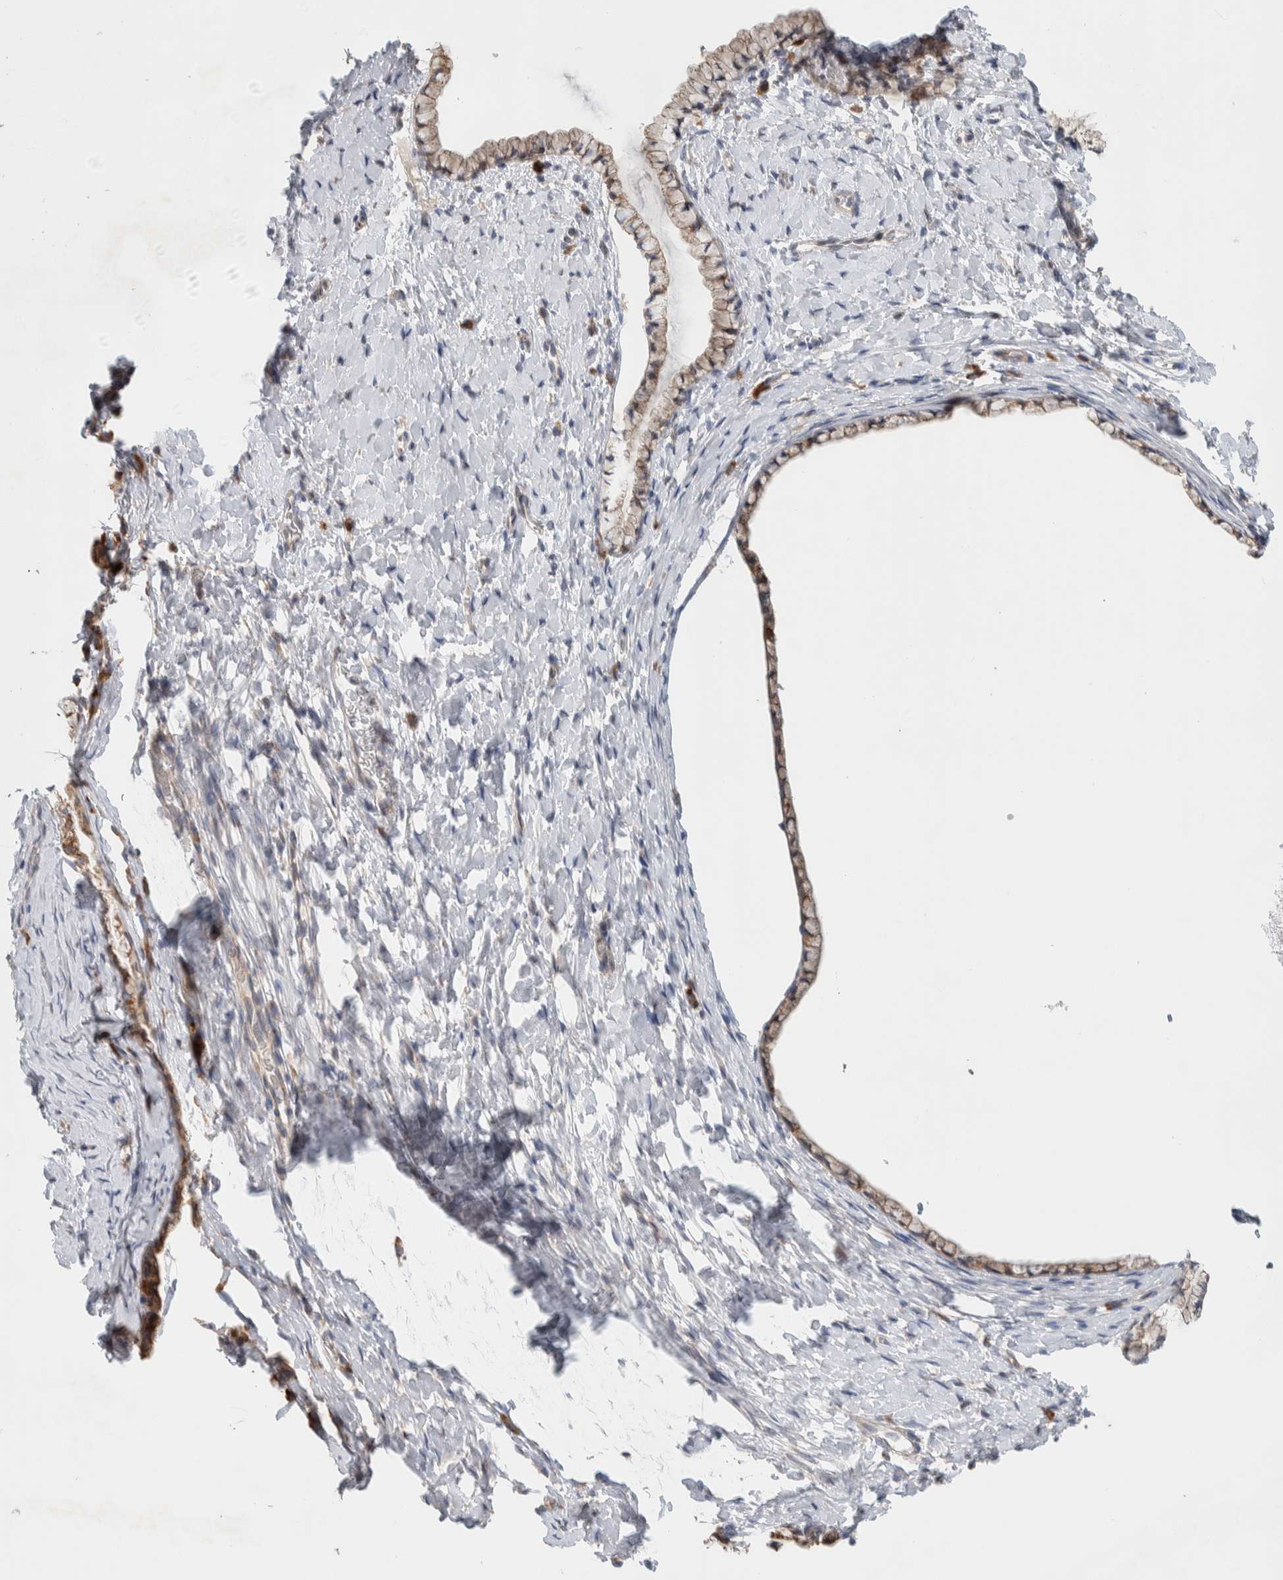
{"staining": {"intensity": "weak", "quantity": "25%-75%", "location": "cytoplasmic/membranous"}, "tissue": "cervix", "cell_type": "Glandular cells", "image_type": "normal", "snomed": [{"axis": "morphology", "description": "Normal tissue, NOS"}, {"axis": "topography", "description": "Cervix"}], "caption": "Weak cytoplasmic/membranous expression for a protein is present in about 25%-75% of glandular cells of normal cervix using immunohistochemistry (IHC).", "gene": "ADCY8", "patient": {"sex": "female", "age": 72}}